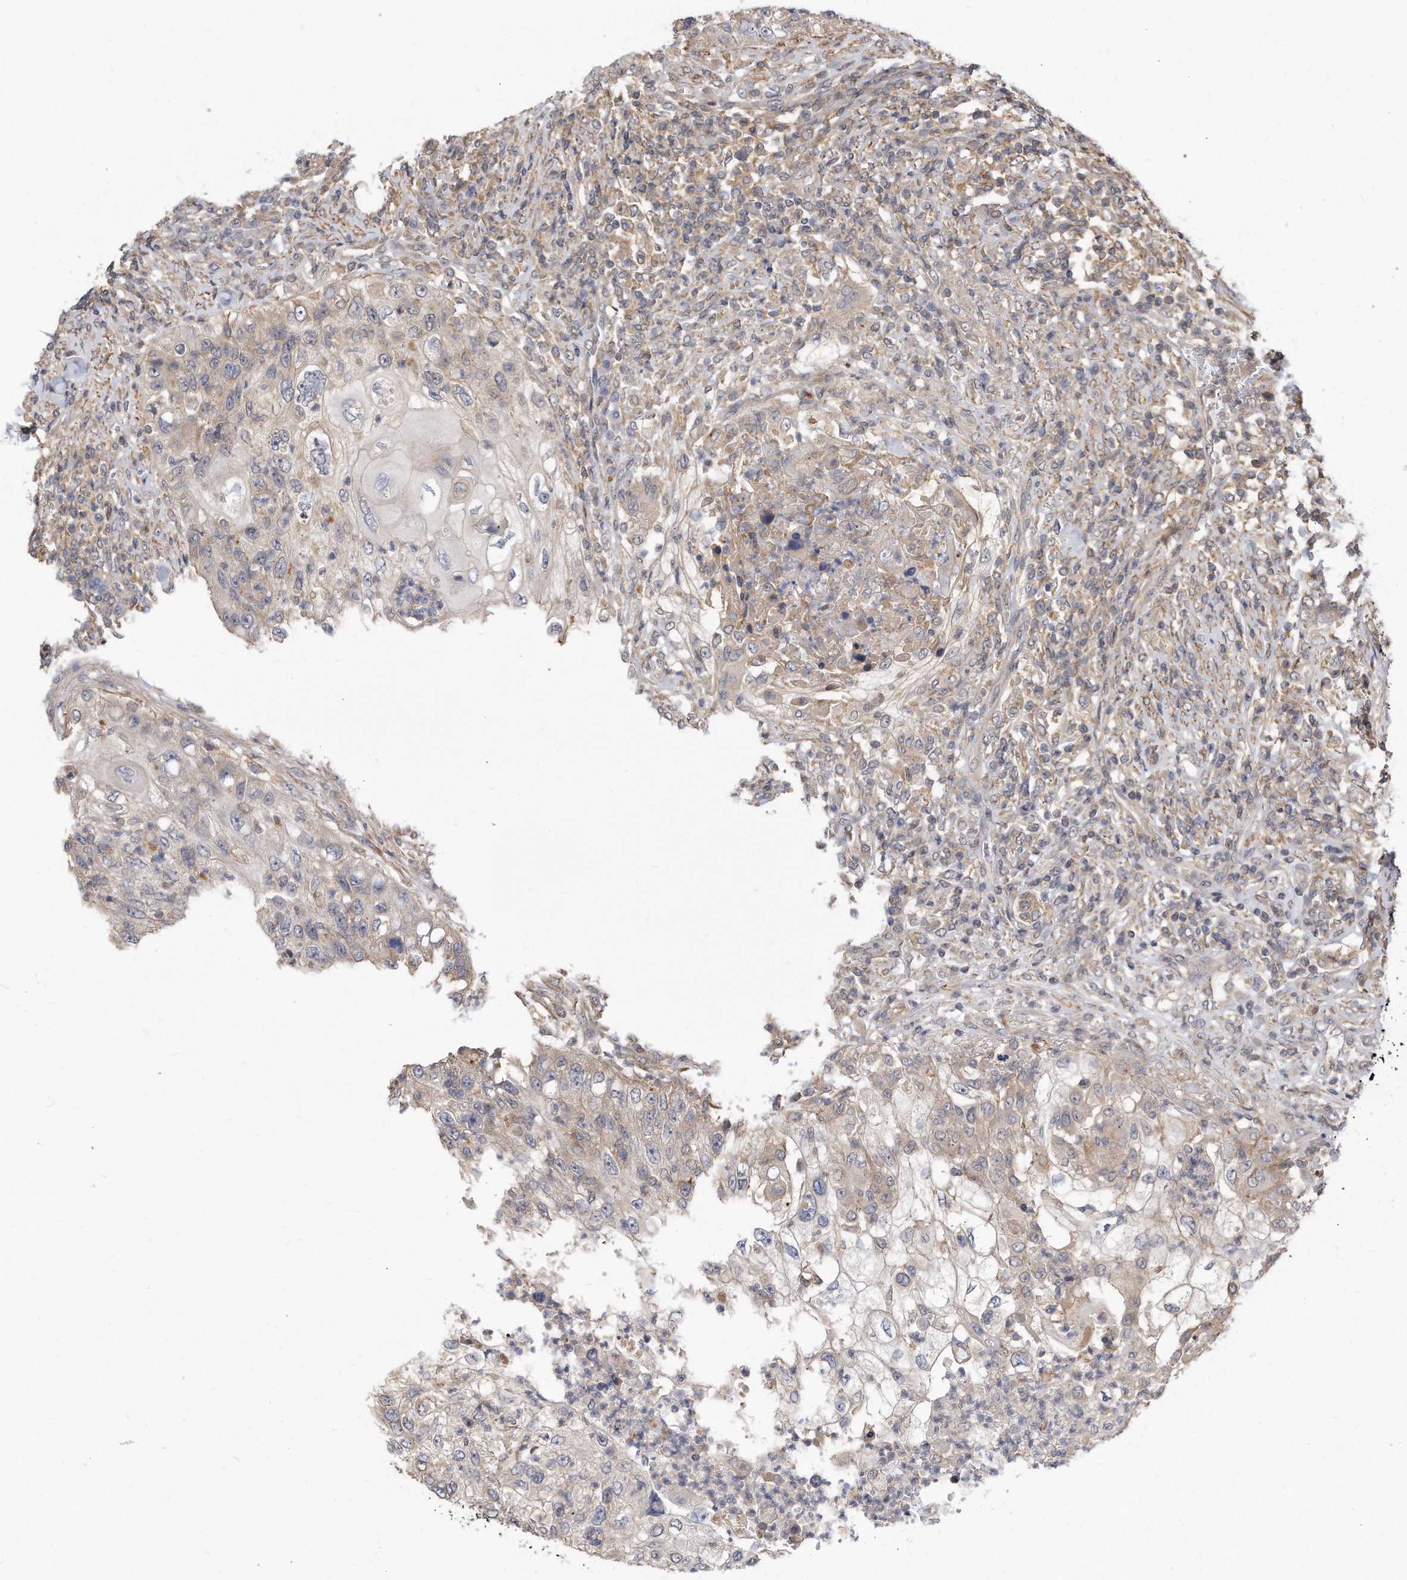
{"staining": {"intensity": "weak", "quantity": "<25%", "location": "cytoplasmic/membranous"}, "tissue": "urothelial cancer", "cell_type": "Tumor cells", "image_type": "cancer", "snomed": [{"axis": "morphology", "description": "Urothelial carcinoma, High grade"}, {"axis": "topography", "description": "Urinary bladder"}], "caption": "Human urothelial carcinoma (high-grade) stained for a protein using immunohistochemistry demonstrates no staining in tumor cells.", "gene": "TCP1", "patient": {"sex": "female", "age": 60}}